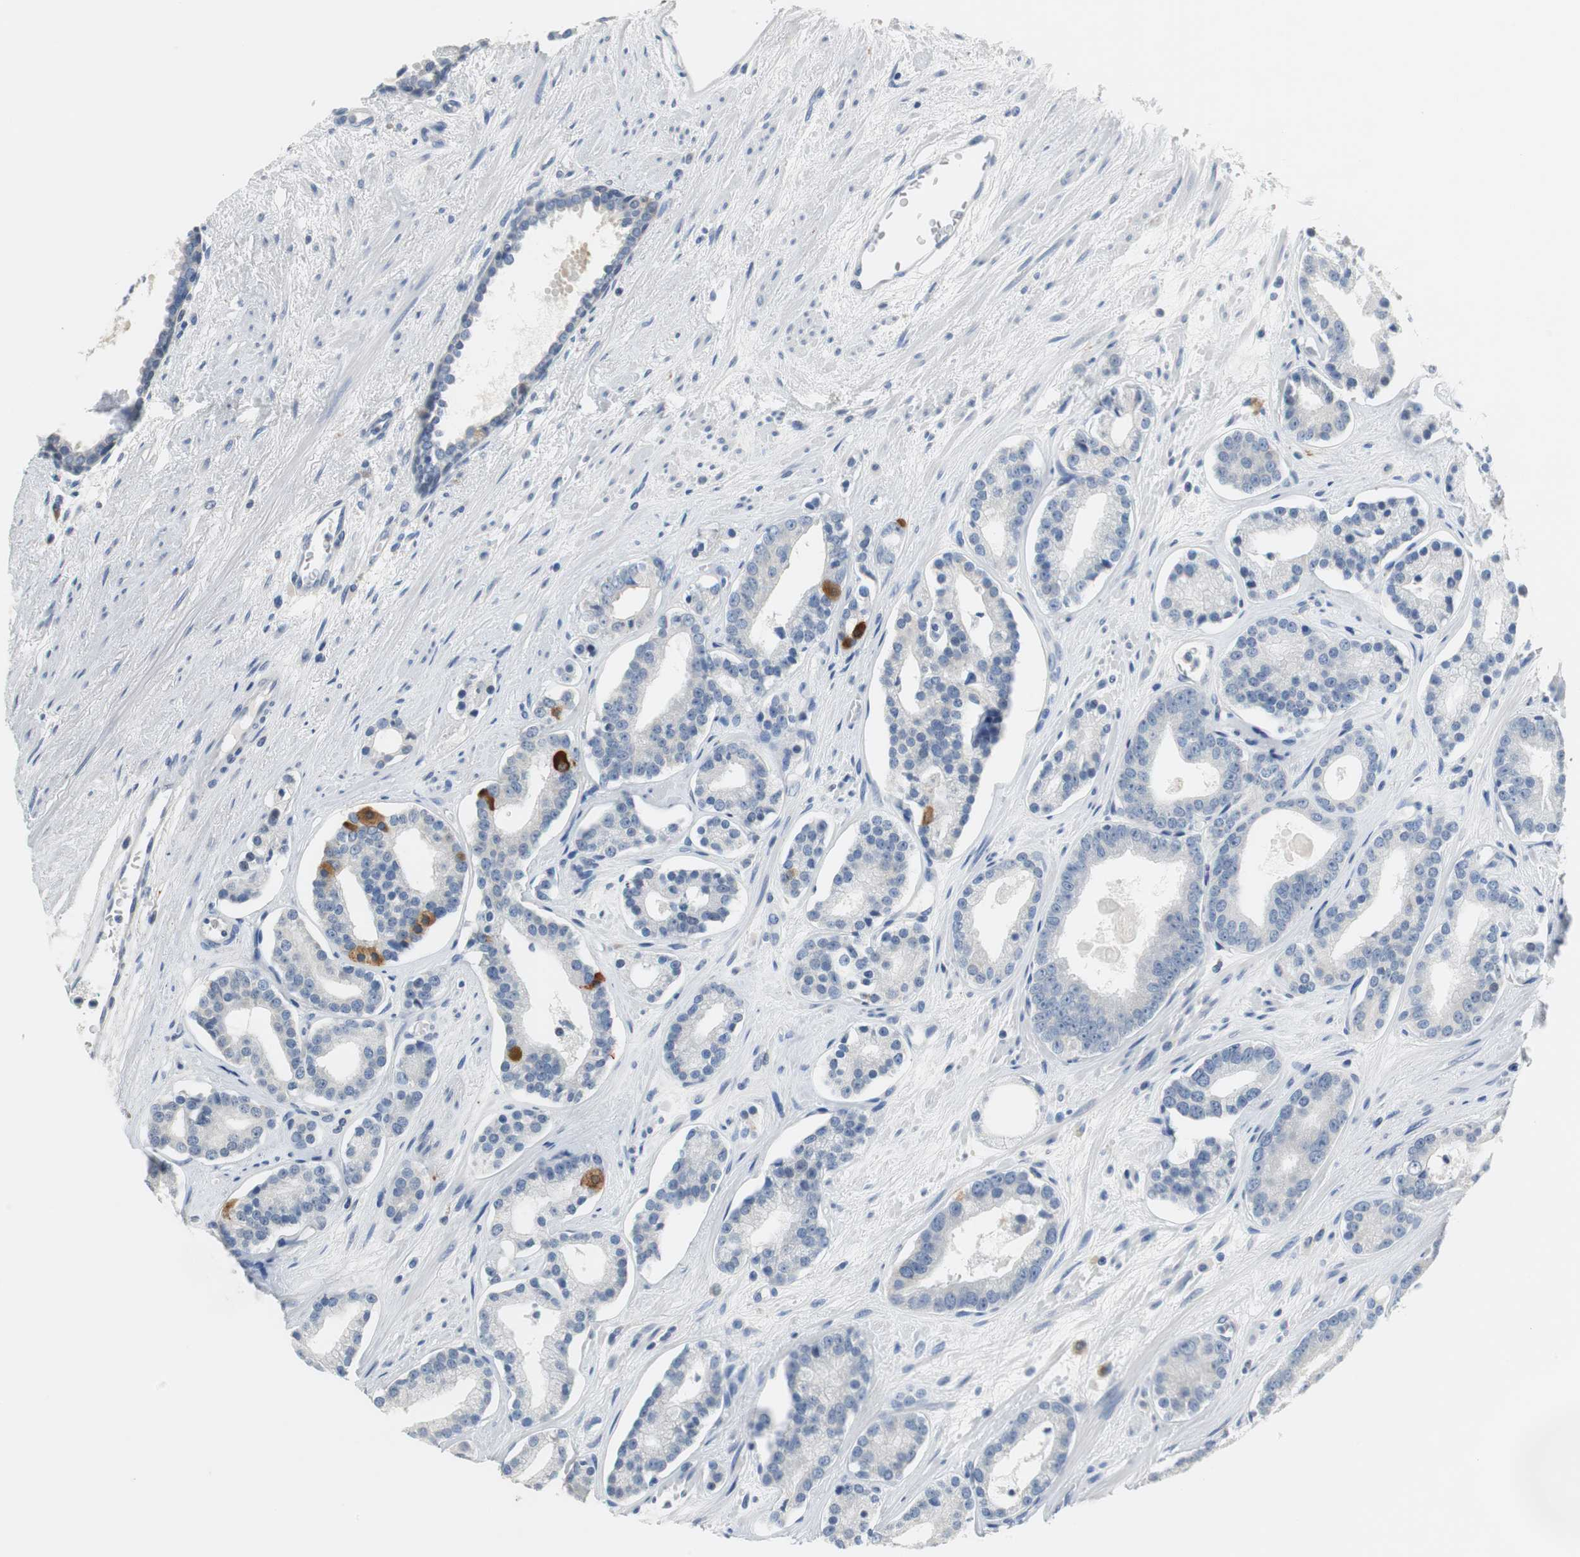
{"staining": {"intensity": "strong", "quantity": "<25%", "location": "cytoplasmic/membranous"}, "tissue": "prostate cancer", "cell_type": "Tumor cells", "image_type": "cancer", "snomed": [{"axis": "morphology", "description": "Adenocarcinoma, Low grade"}, {"axis": "topography", "description": "Prostate"}], "caption": "Prostate low-grade adenocarcinoma stained for a protein (brown) demonstrates strong cytoplasmic/membranous positive positivity in approximately <25% of tumor cells.", "gene": "GLCCI1", "patient": {"sex": "male", "age": 63}}